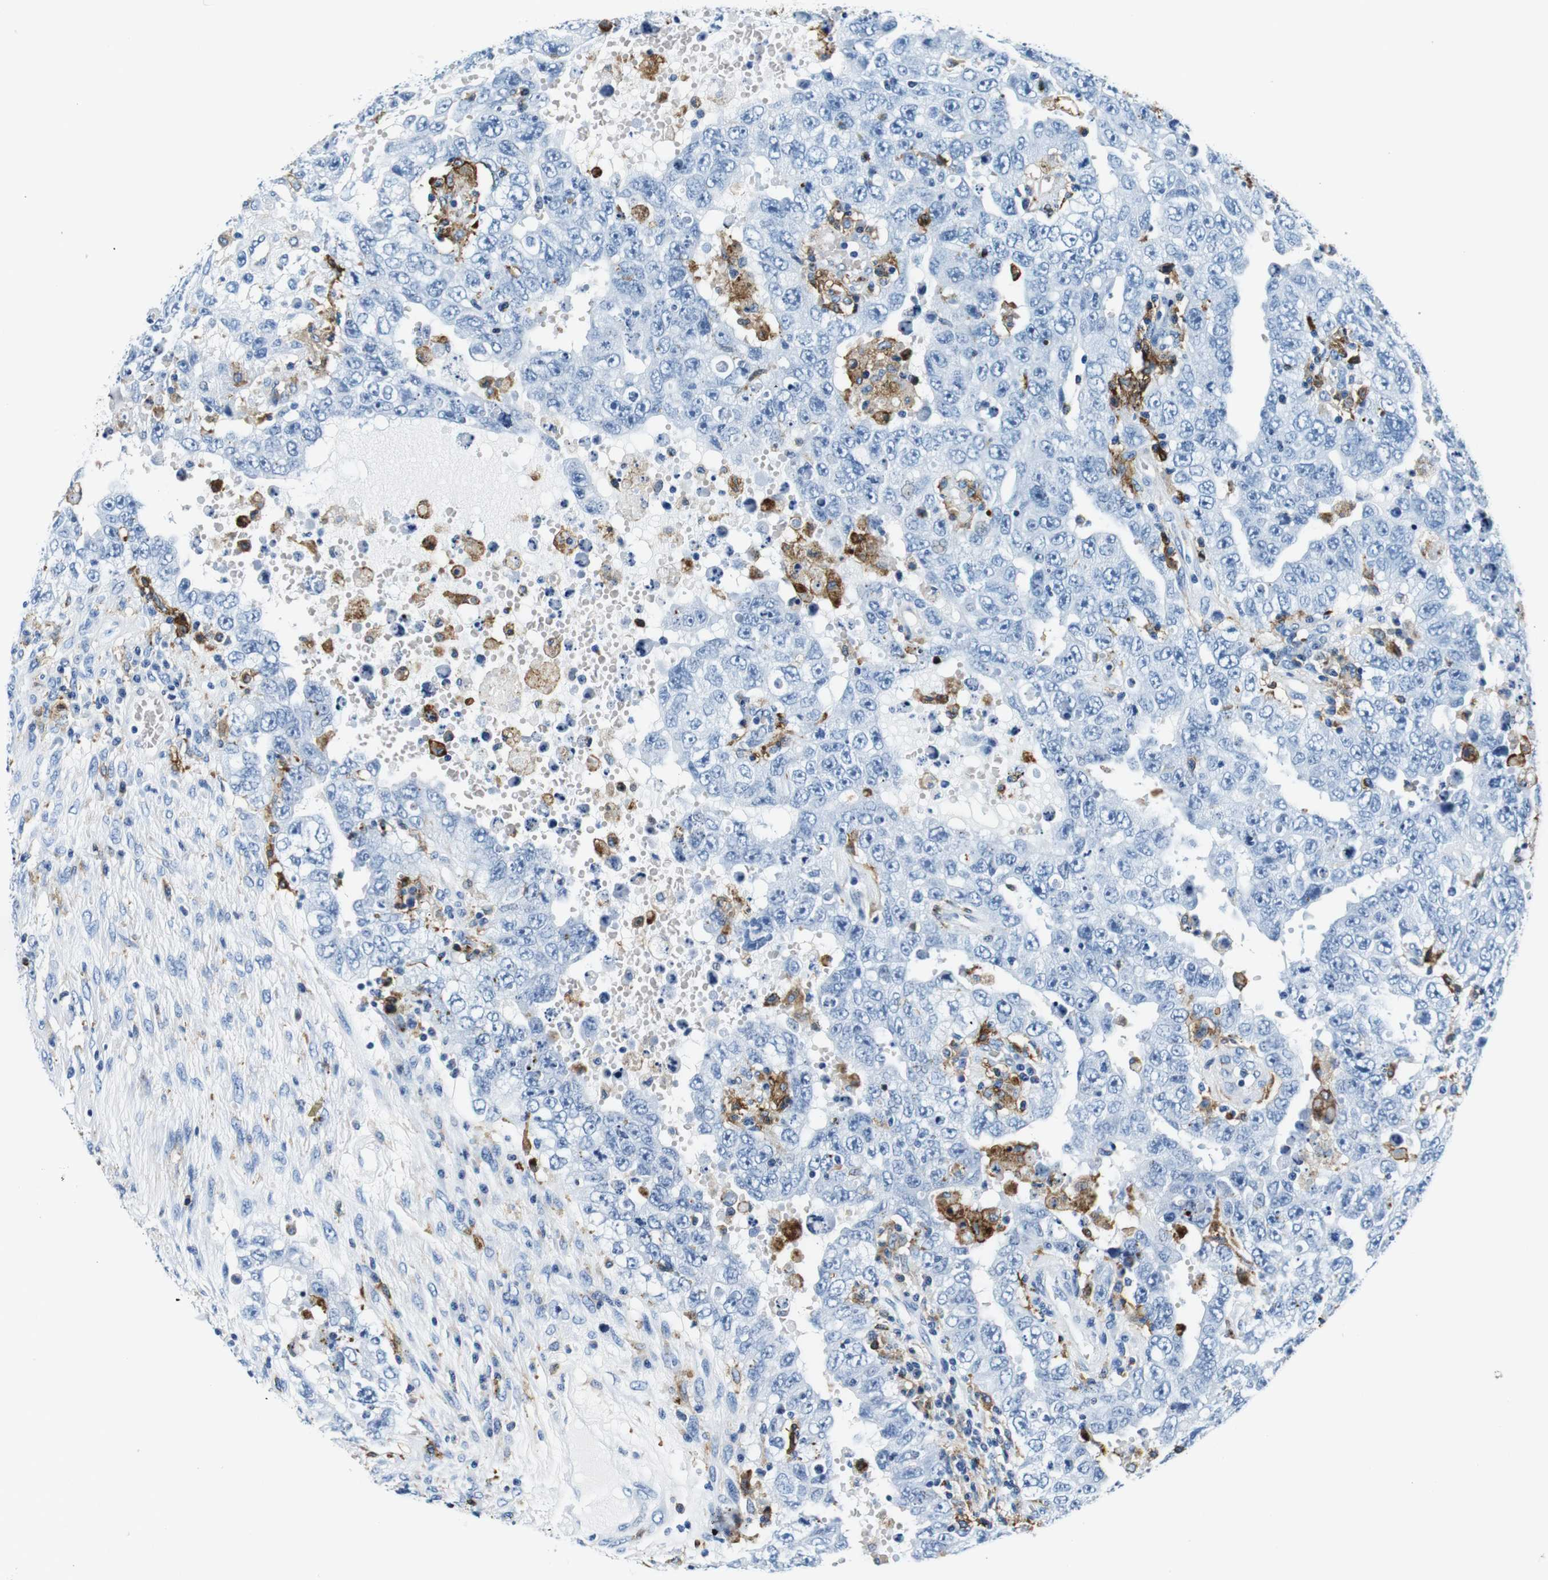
{"staining": {"intensity": "negative", "quantity": "none", "location": "none"}, "tissue": "testis cancer", "cell_type": "Tumor cells", "image_type": "cancer", "snomed": [{"axis": "morphology", "description": "Carcinoma, Embryonal, NOS"}, {"axis": "topography", "description": "Testis"}], "caption": "The image demonstrates no staining of tumor cells in testis cancer (embryonal carcinoma).", "gene": "HLA-DRB1", "patient": {"sex": "male", "age": 26}}